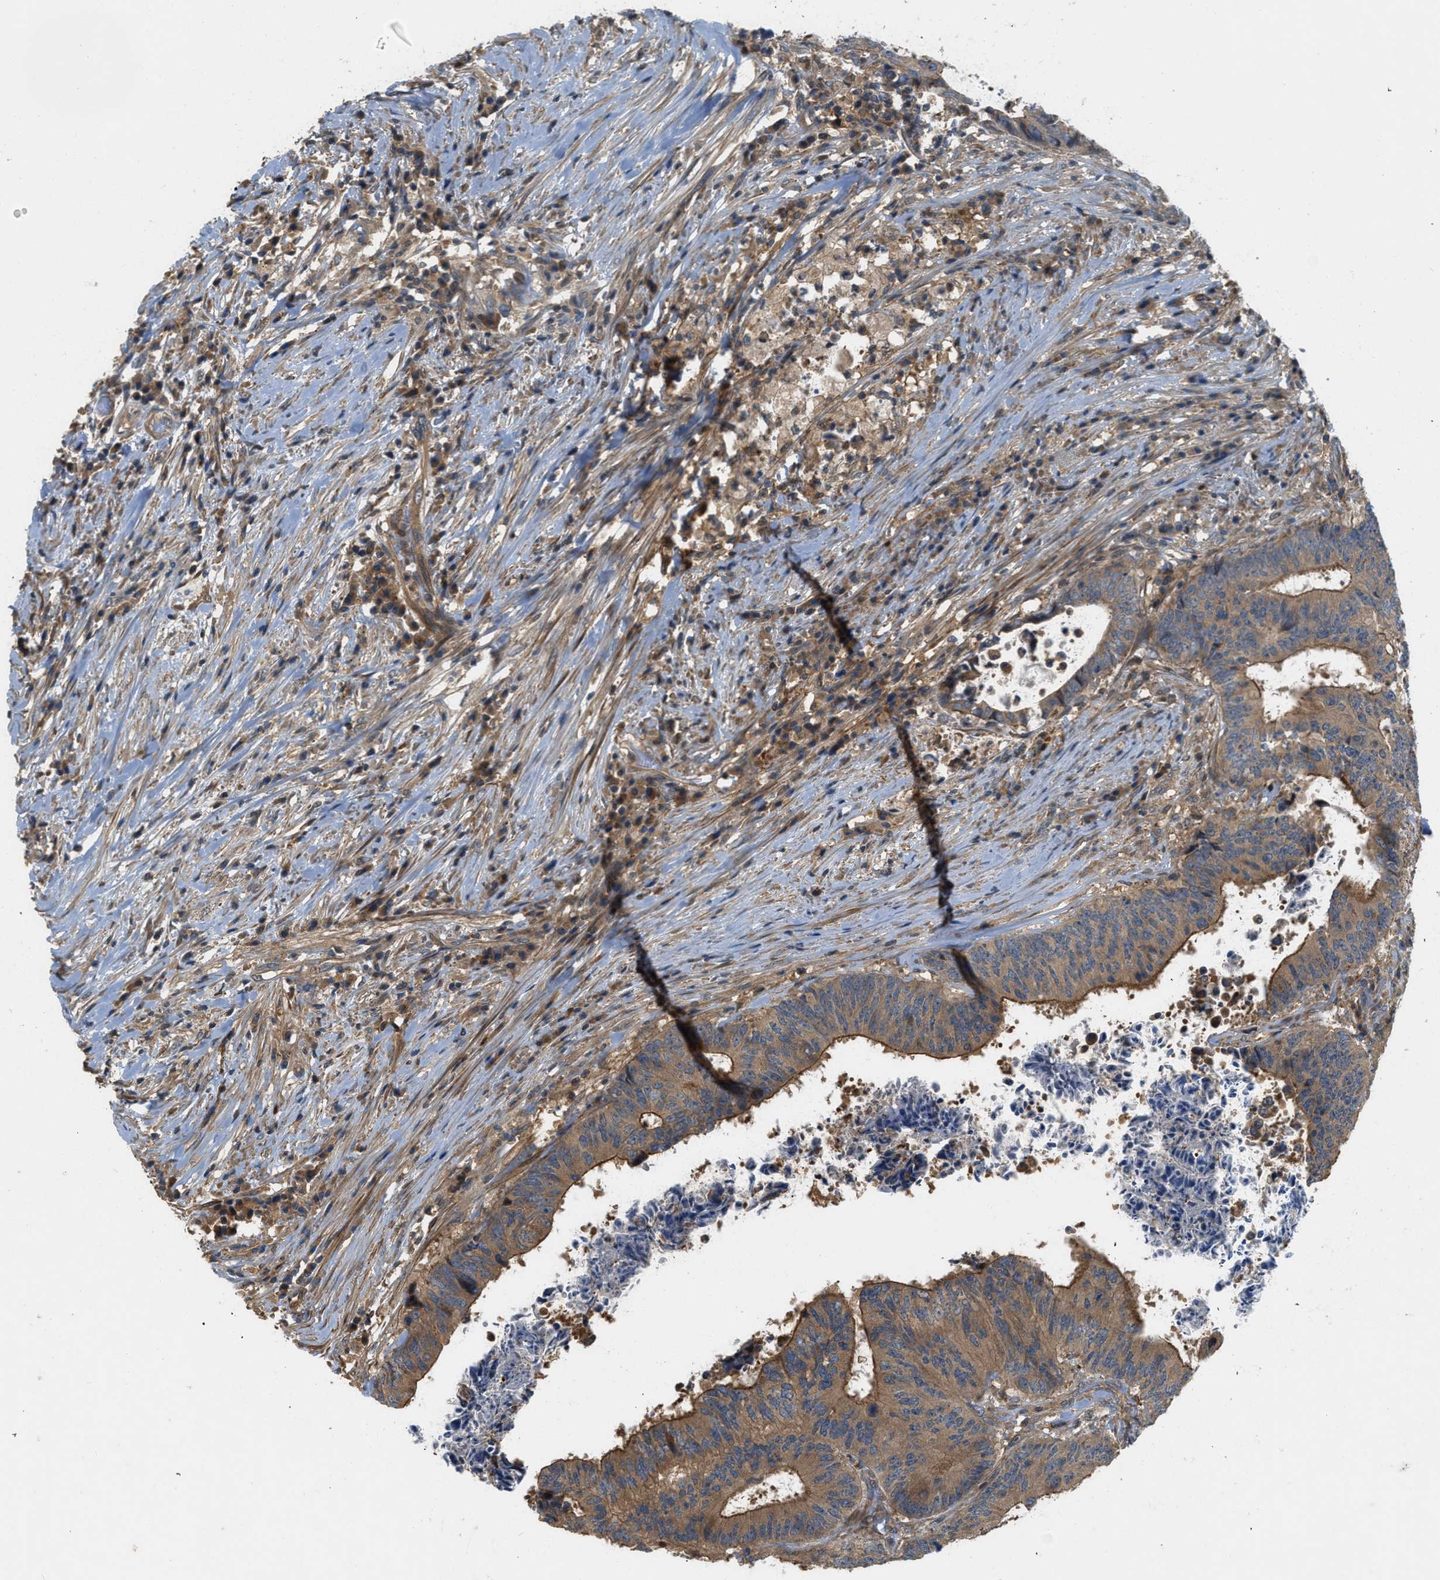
{"staining": {"intensity": "moderate", "quantity": ">75%", "location": "cytoplasmic/membranous"}, "tissue": "colorectal cancer", "cell_type": "Tumor cells", "image_type": "cancer", "snomed": [{"axis": "morphology", "description": "Adenocarcinoma, NOS"}, {"axis": "topography", "description": "Rectum"}], "caption": "The micrograph shows a brown stain indicating the presence of a protein in the cytoplasmic/membranous of tumor cells in colorectal cancer. The staining is performed using DAB (3,3'-diaminobenzidine) brown chromogen to label protein expression. The nuclei are counter-stained blue using hematoxylin.", "gene": "GPR31", "patient": {"sex": "male", "age": 72}}